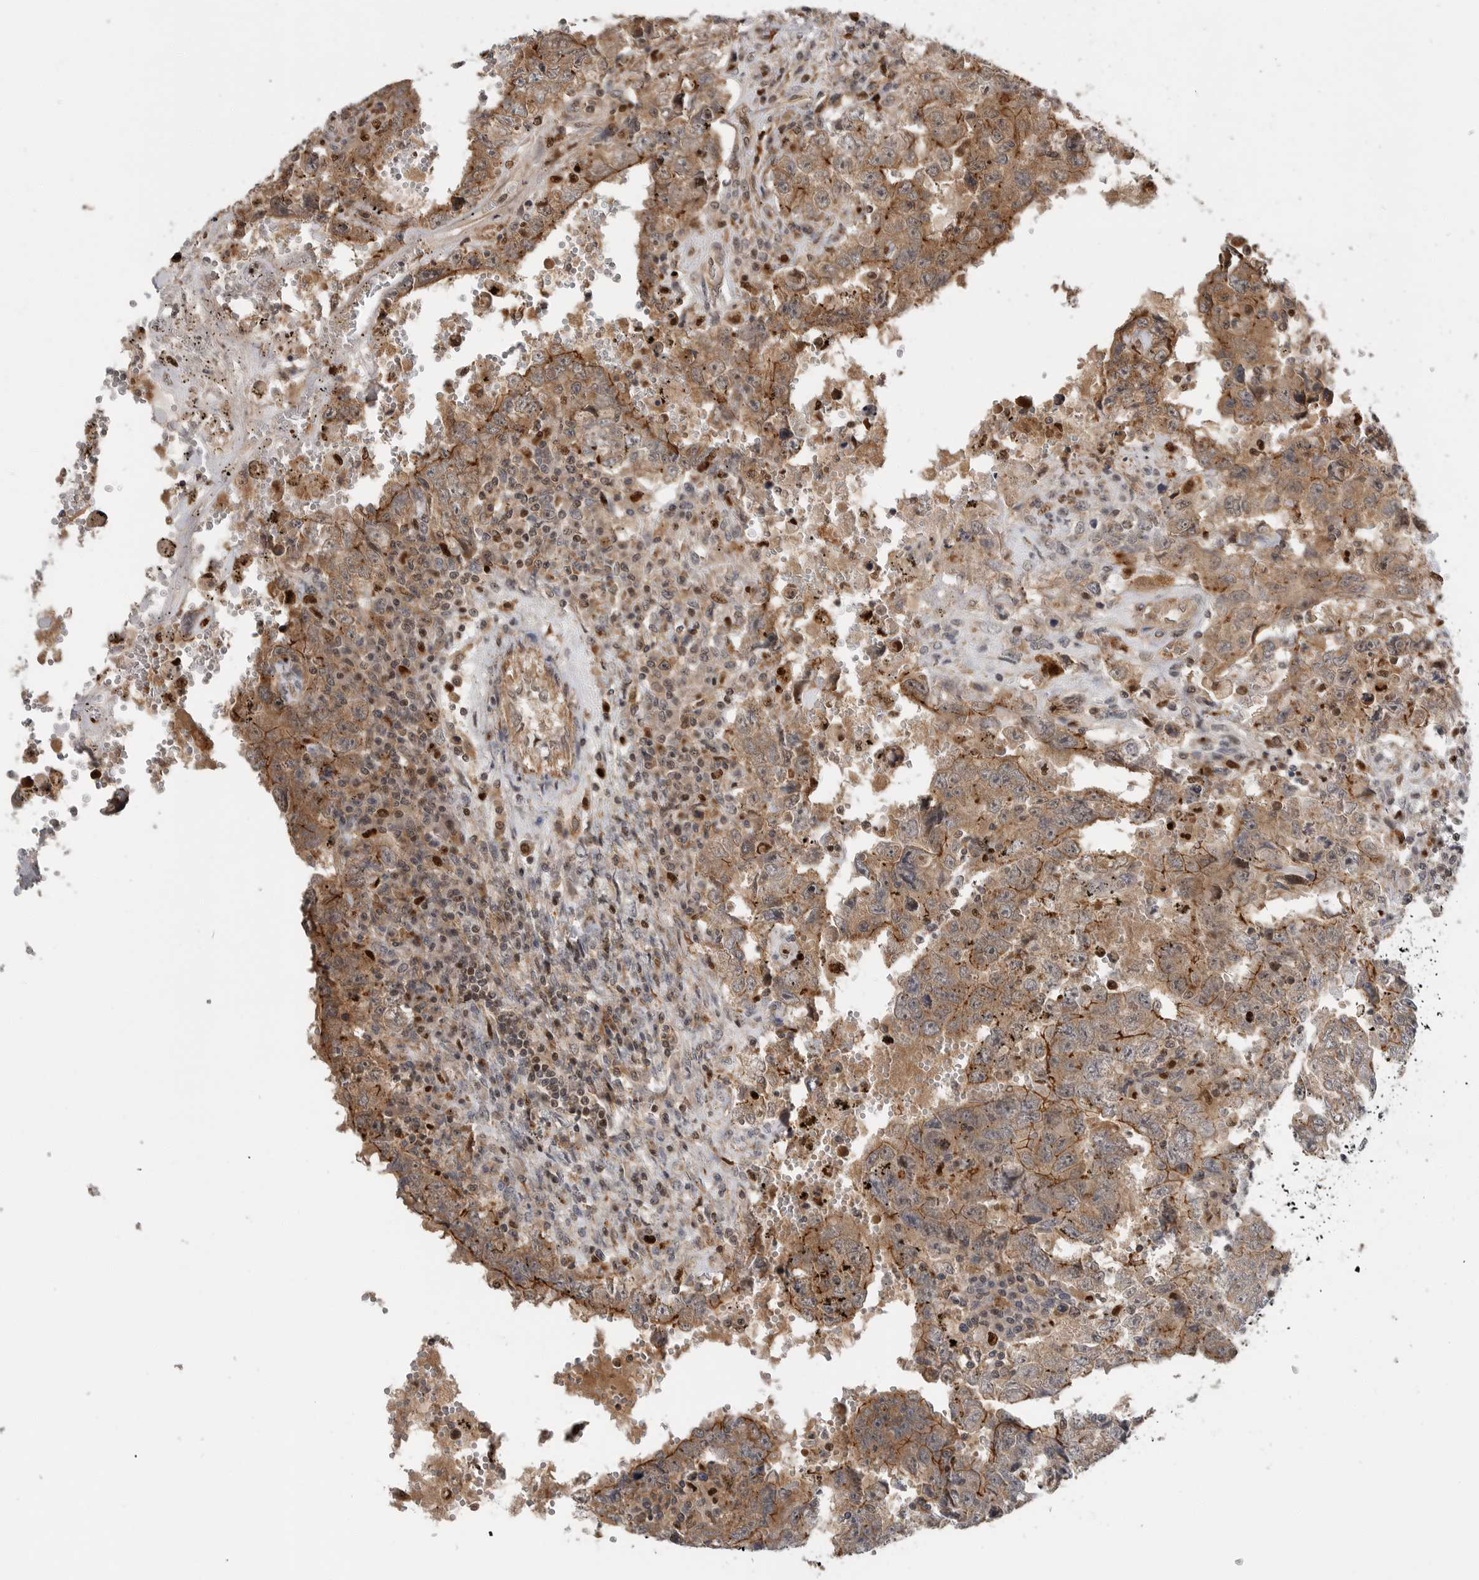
{"staining": {"intensity": "moderate", "quantity": ">75%", "location": "cytoplasmic/membranous"}, "tissue": "testis cancer", "cell_type": "Tumor cells", "image_type": "cancer", "snomed": [{"axis": "morphology", "description": "Carcinoma, Embryonal, NOS"}, {"axis": "topography", "description": "Testis"}], "caption": "This histopathology image reveals IHC staining of testis cancer (embryonal carcinoma), with medium moderate cytoplasmic/membranous staining in approximately >75% of tumor cells.", "gene": "STRAP", "patient": {"sex": "male", "age": 26}}